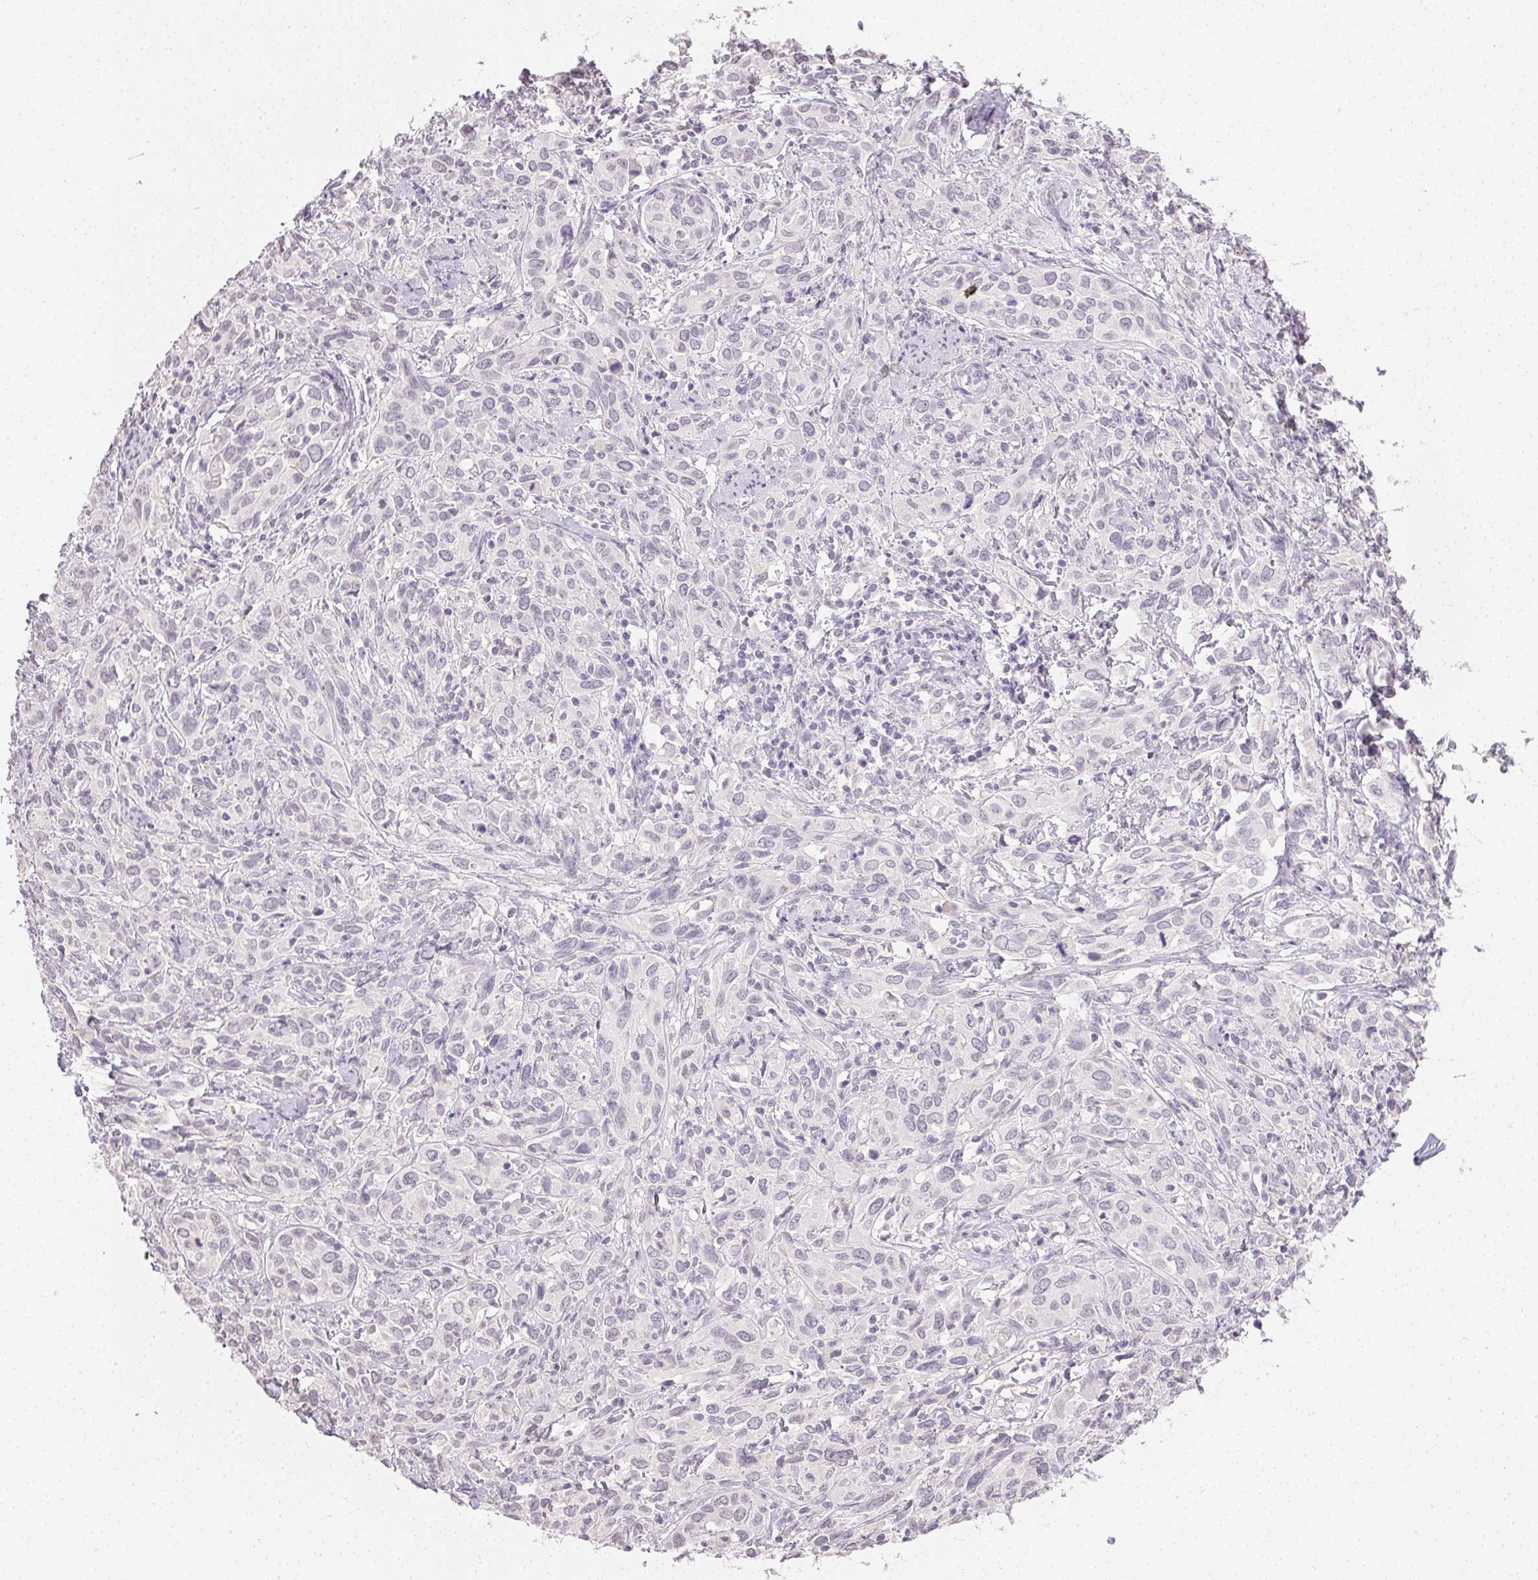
{"staining": {"intensity": "negative", "quantity": "none", "location": "none"}, "tissue": "cervical cancer", "cell_type": "Tumor cells", "image_type": "cancer", "snomed": [{"axis": "morphology", "description": "Normal tissue, NOS"}, {"axis": "morphology", "description": "Squamous cell carcinoma, NOS"}, {"axis": "topography", "description": "Cervix"}], "caption": "This micrograph is of cervical cancer (squamous cell carcinoma) stained with immunohistochemistry to label a protein in brown with the nuclei are counter-stained blue. There is no expression in tumor cells. Brightfield microscopy of immunohistochemistry (IHC) stained with DAB (brown) and hematoxylin (blue), captured at high magnification.", "gene": "TMEM174", "patient": {"sex": "female", "age": 51}}